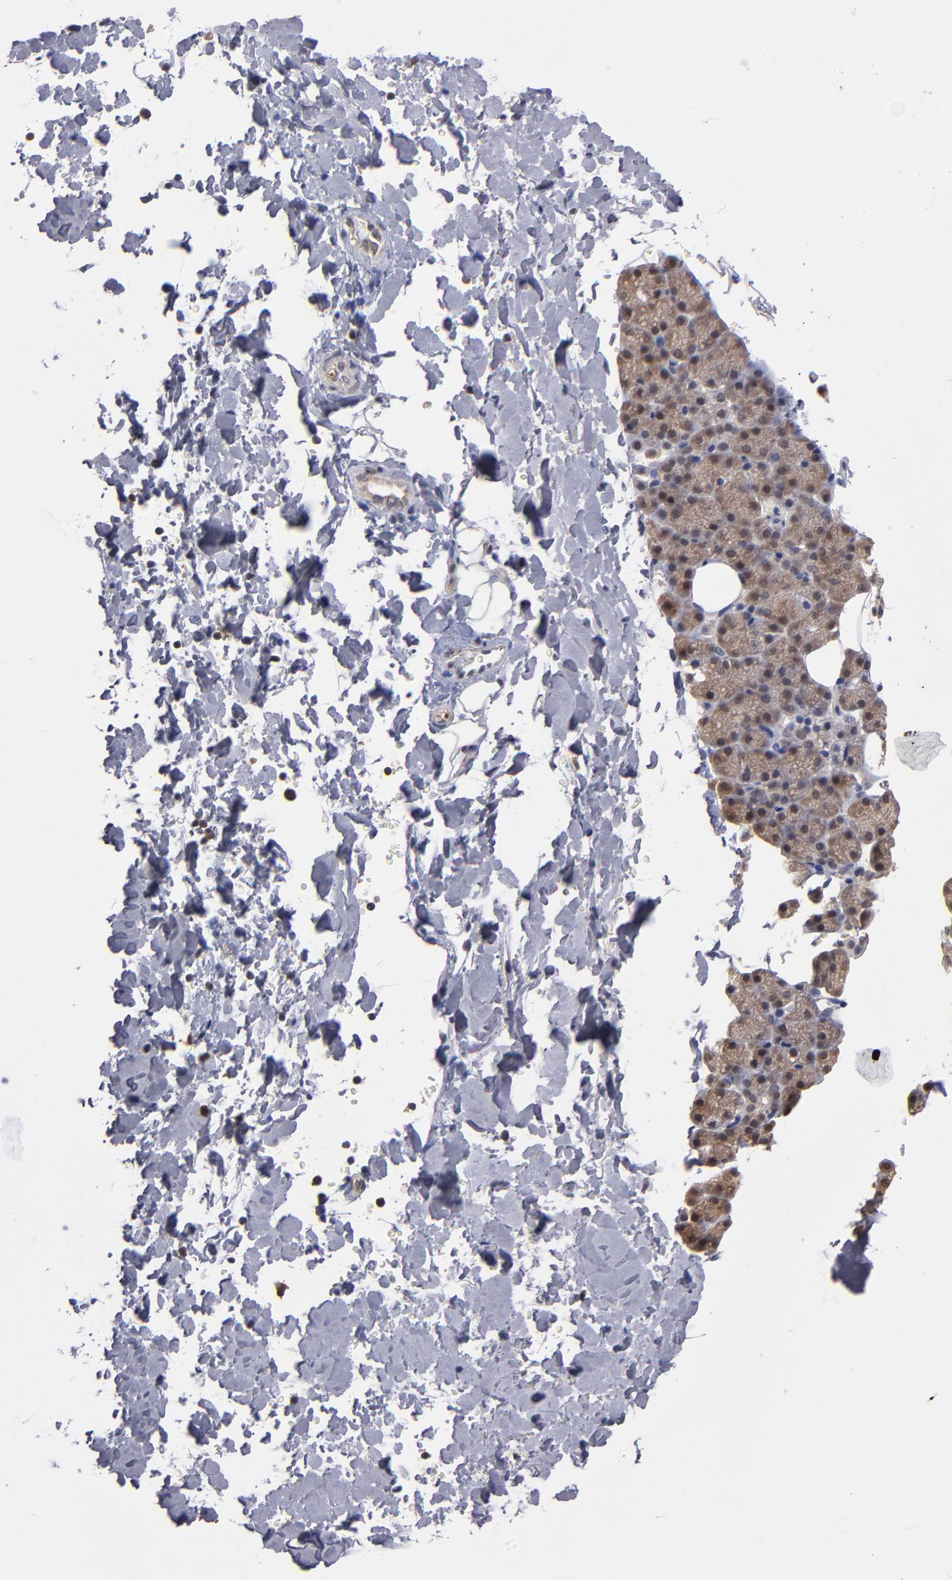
{"staining": {"intensity": "weak", "quantity": ">75%", "location": "cytoplasmic/membranous"}, "tissue": "salivary gland", "cell_type": "Glandular cells", "image_type": "normal", "snomed": [{"axis": "morphology", "description": "Normal tissue, NOS"}, {"axis": "topography", "description": "Lymph node"}, {"axis": "topography", "description": "Salivary gland"}], "caption": "Glandular cells show weak cytoplasmic/membranous expression in about >75% of cells in benign salivary gland.", "gene": "PSMD10", "patient": {"sex": "male", "age": 8}}